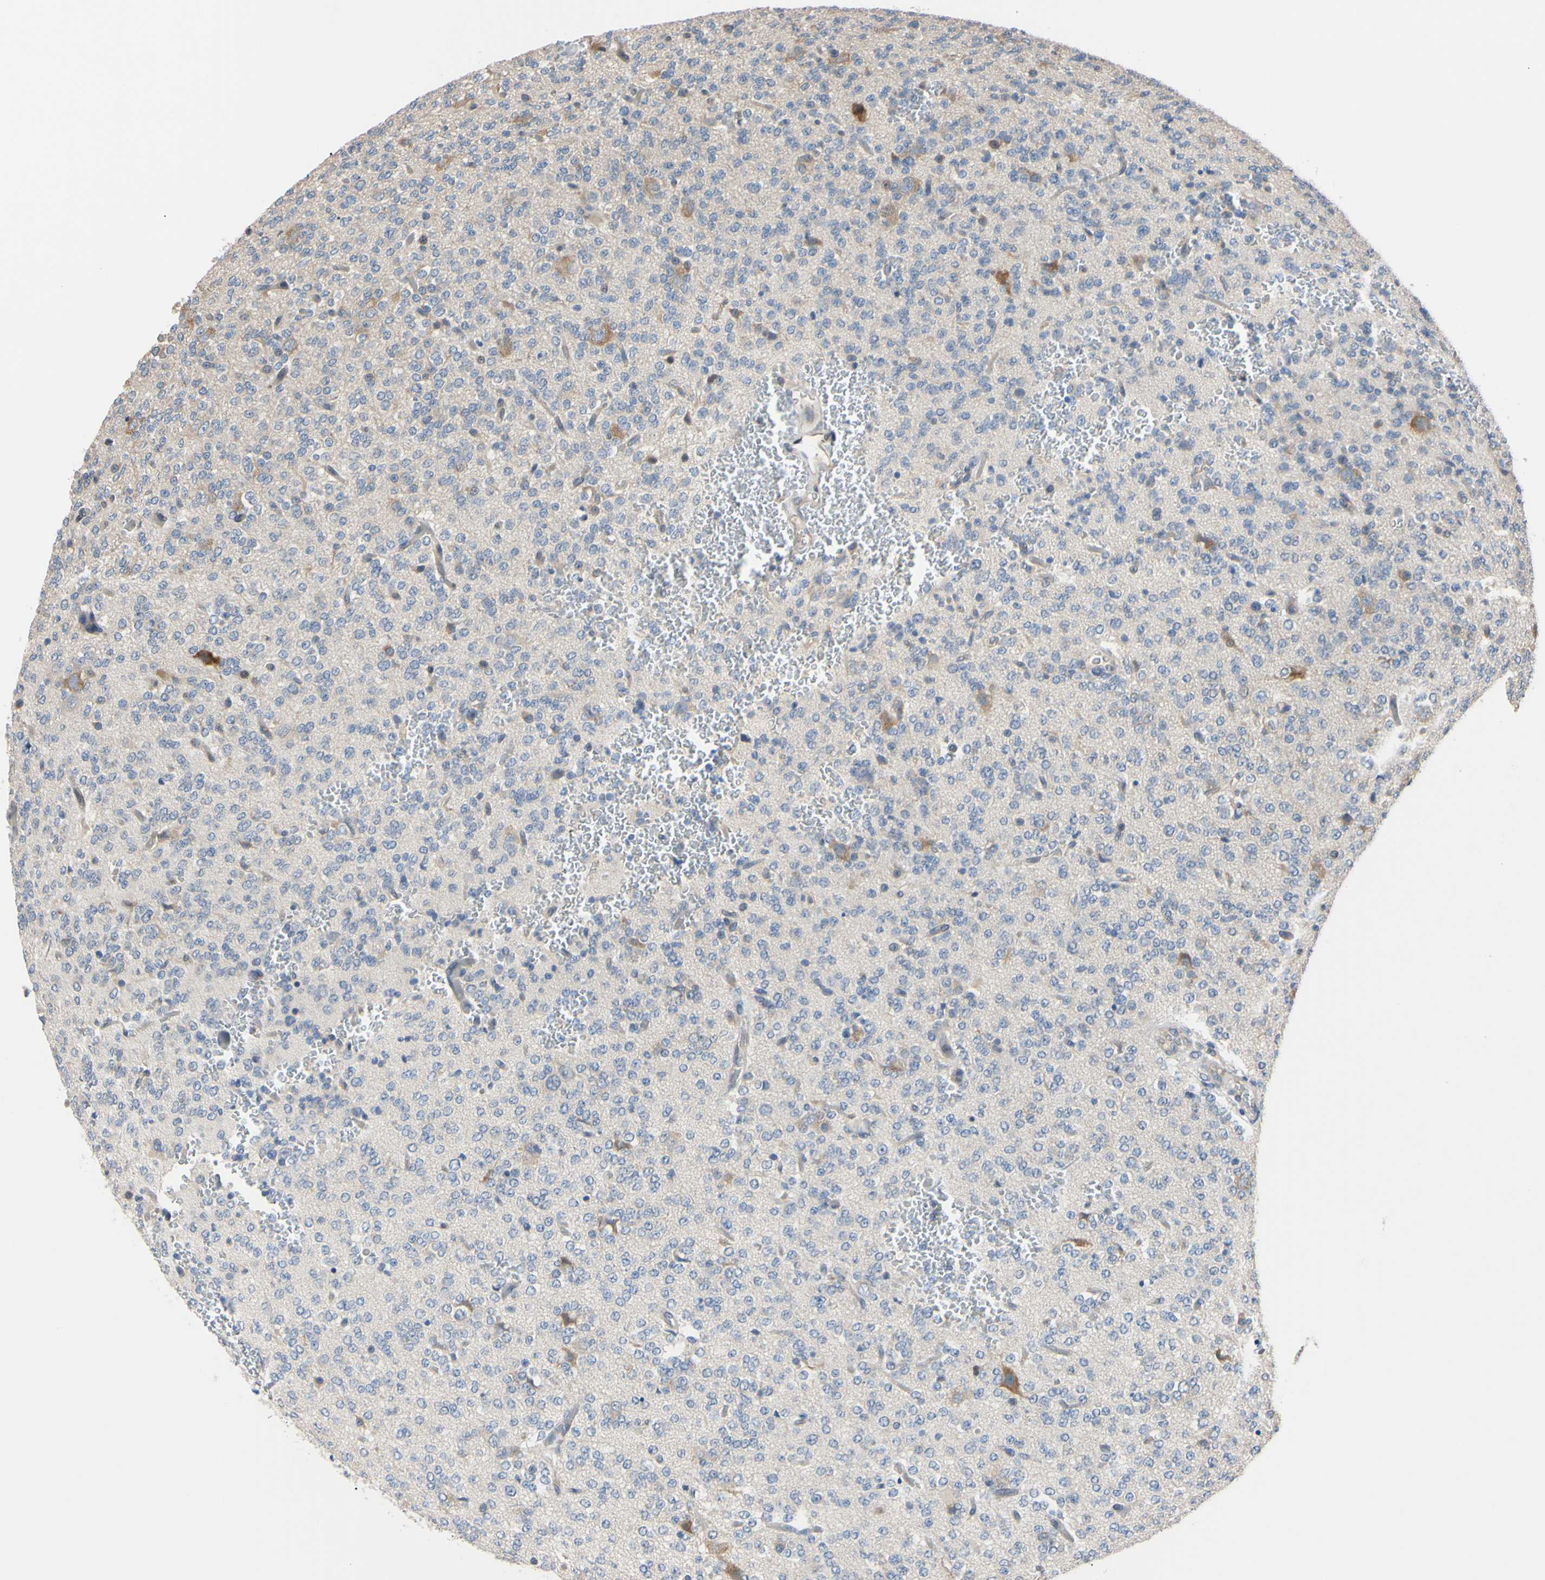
{"staining": {"intensity": "negative", "quantity": "none", "location": "none"}, "tissue": "glioma", "cell_type": "Tumor cells", "image_type": "cancer", "snomed": [{"axis": "morphology", "description": "Glioma, malignant, Low grade"}, {"axis": "topography", "description": "Brain"}], "caption": "Tumor cells show no significant protein staining in low-grade glioma (malignant).", "gene": "RARS1", "patient": {"sex": "male", "age": 38}}